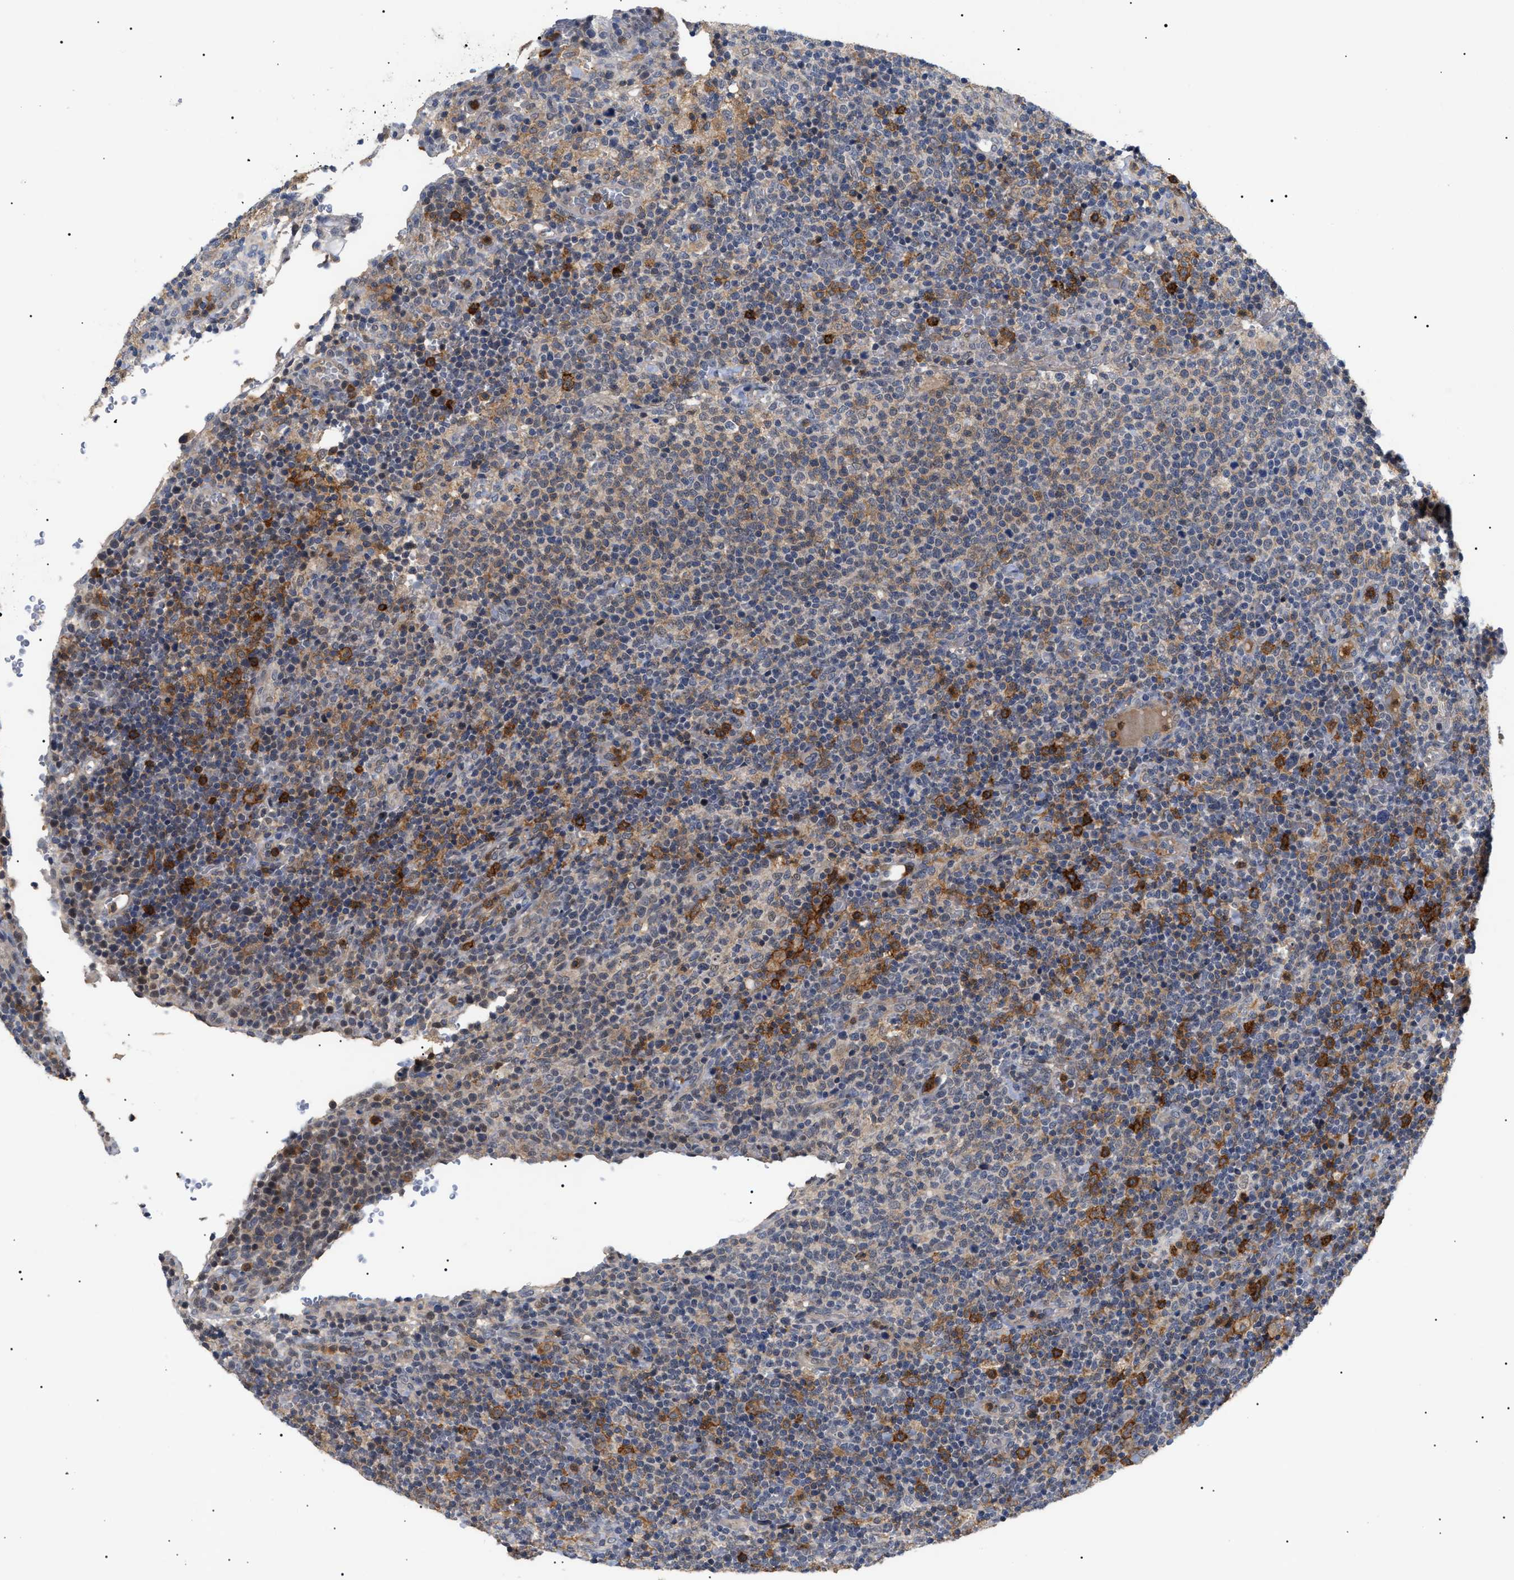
{"staining": {"intensity": "weak", "quantity": "25%-75%", "location": "cytoplasmic/membranous"}, "tissue": "lymphoma", "cell_type": "Tumor cells", "image_type": "cancer", "snomed": [{"axis": "morphology", "description": "Malignant lymphoma, non-Hodgkin's type, High grade"}, {"axis": "topography", "description": "Lymph node"}], "caption": "An IHC image of tumor tissue is shown. Protein staining in brown highlights weak cytoplasmic/membranous positivity in malignant lymphoma, non-Hodgkin's type (high-grade) within tumor cells.", "gene": "CD300A", "patient": {"sex": "male", "age": 61}}